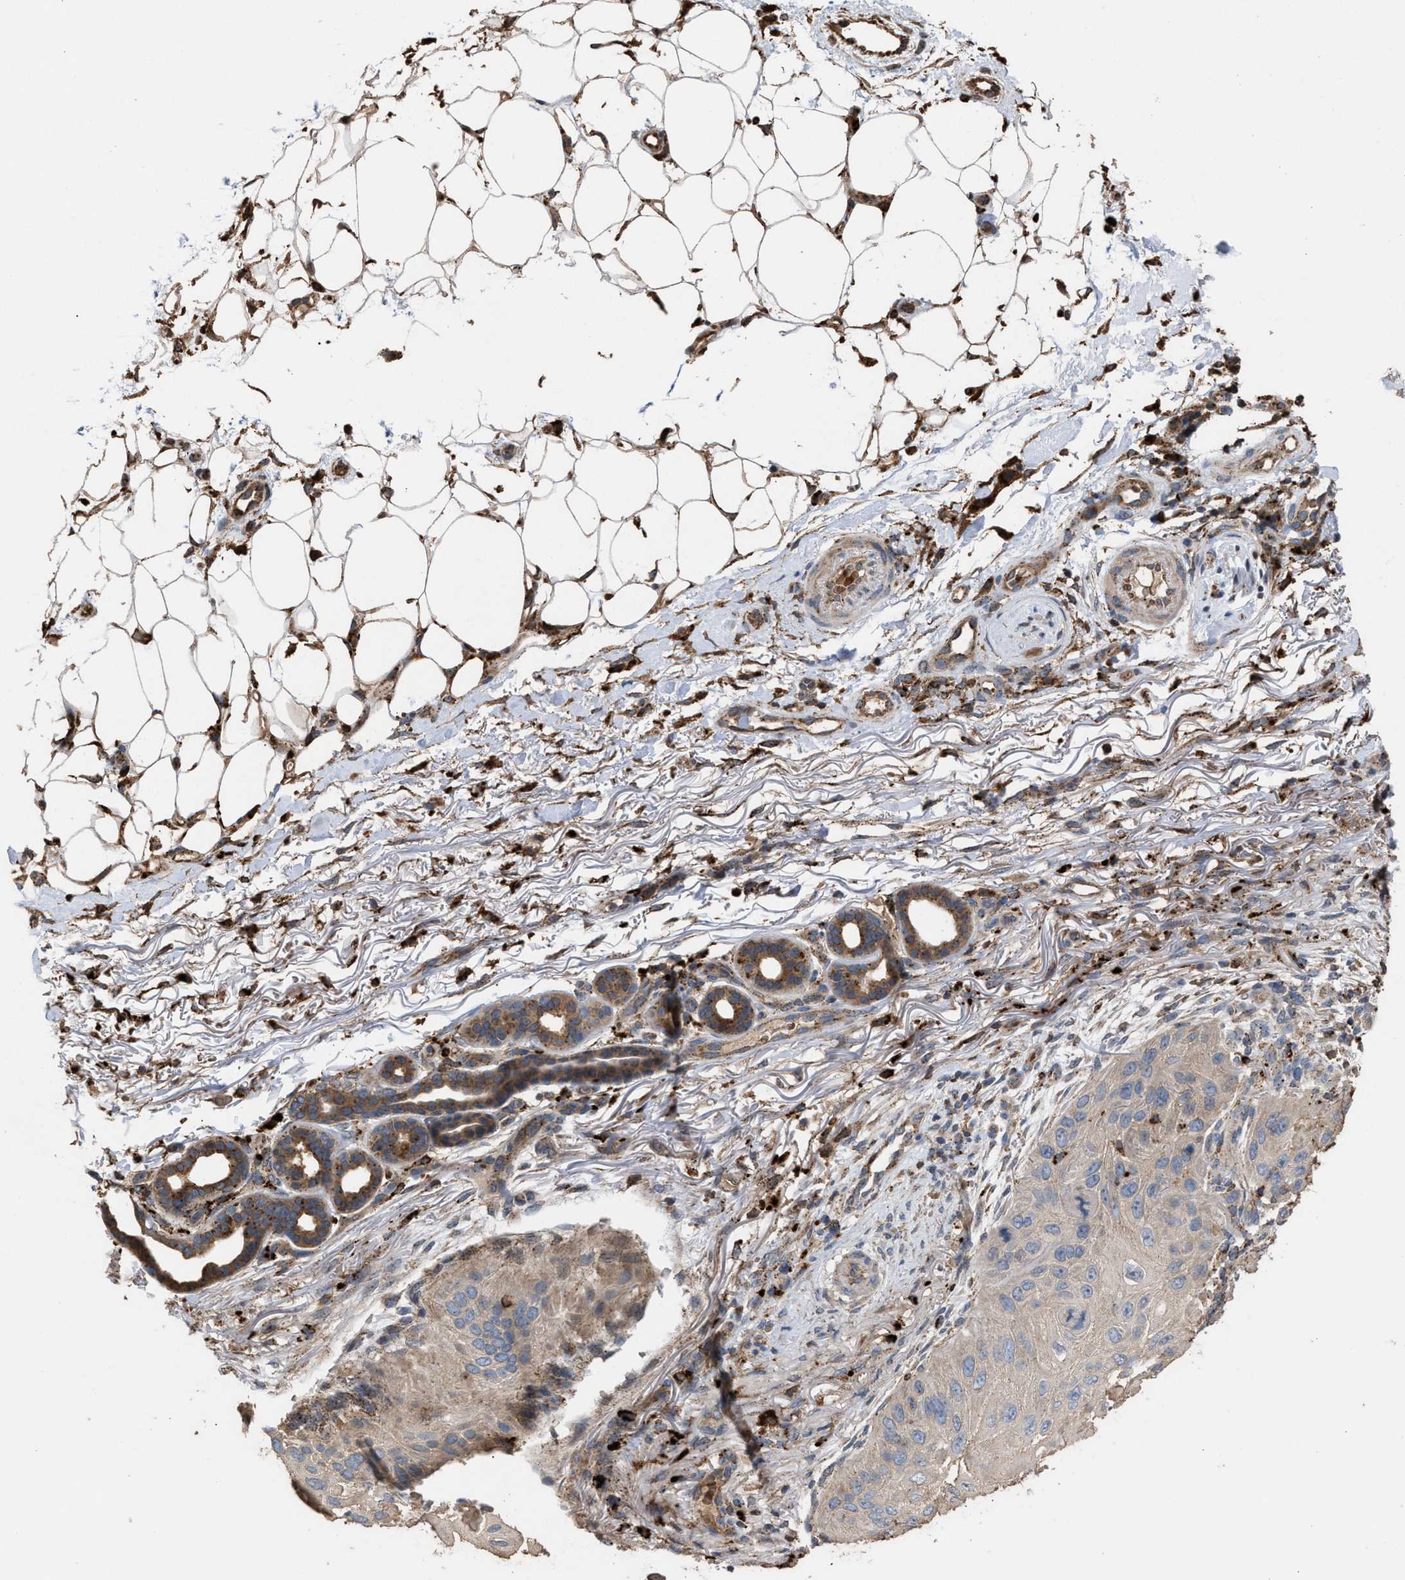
{"staining": {"intensity": "weak", "quantity": "<25%", "location": "cytoplasmic/membranous"}, "tissue": "skin cancer", "cell_type": "Tumor cells", "image_type": "cancer", "snomed": [{"axis": "morphology", "description": "Squamous cell carcinoma, NOS"}, {"axis": "topography", "description": "Skin"}], "caption": "DAB (3,3'-diaminobenzidine) immunohistochemical staining of human skin squamous cell carcinoma reveals no significant positivity in tumor cells.", "gene": "ELMO3", "patient": {"sex": "female", "age": 77}}